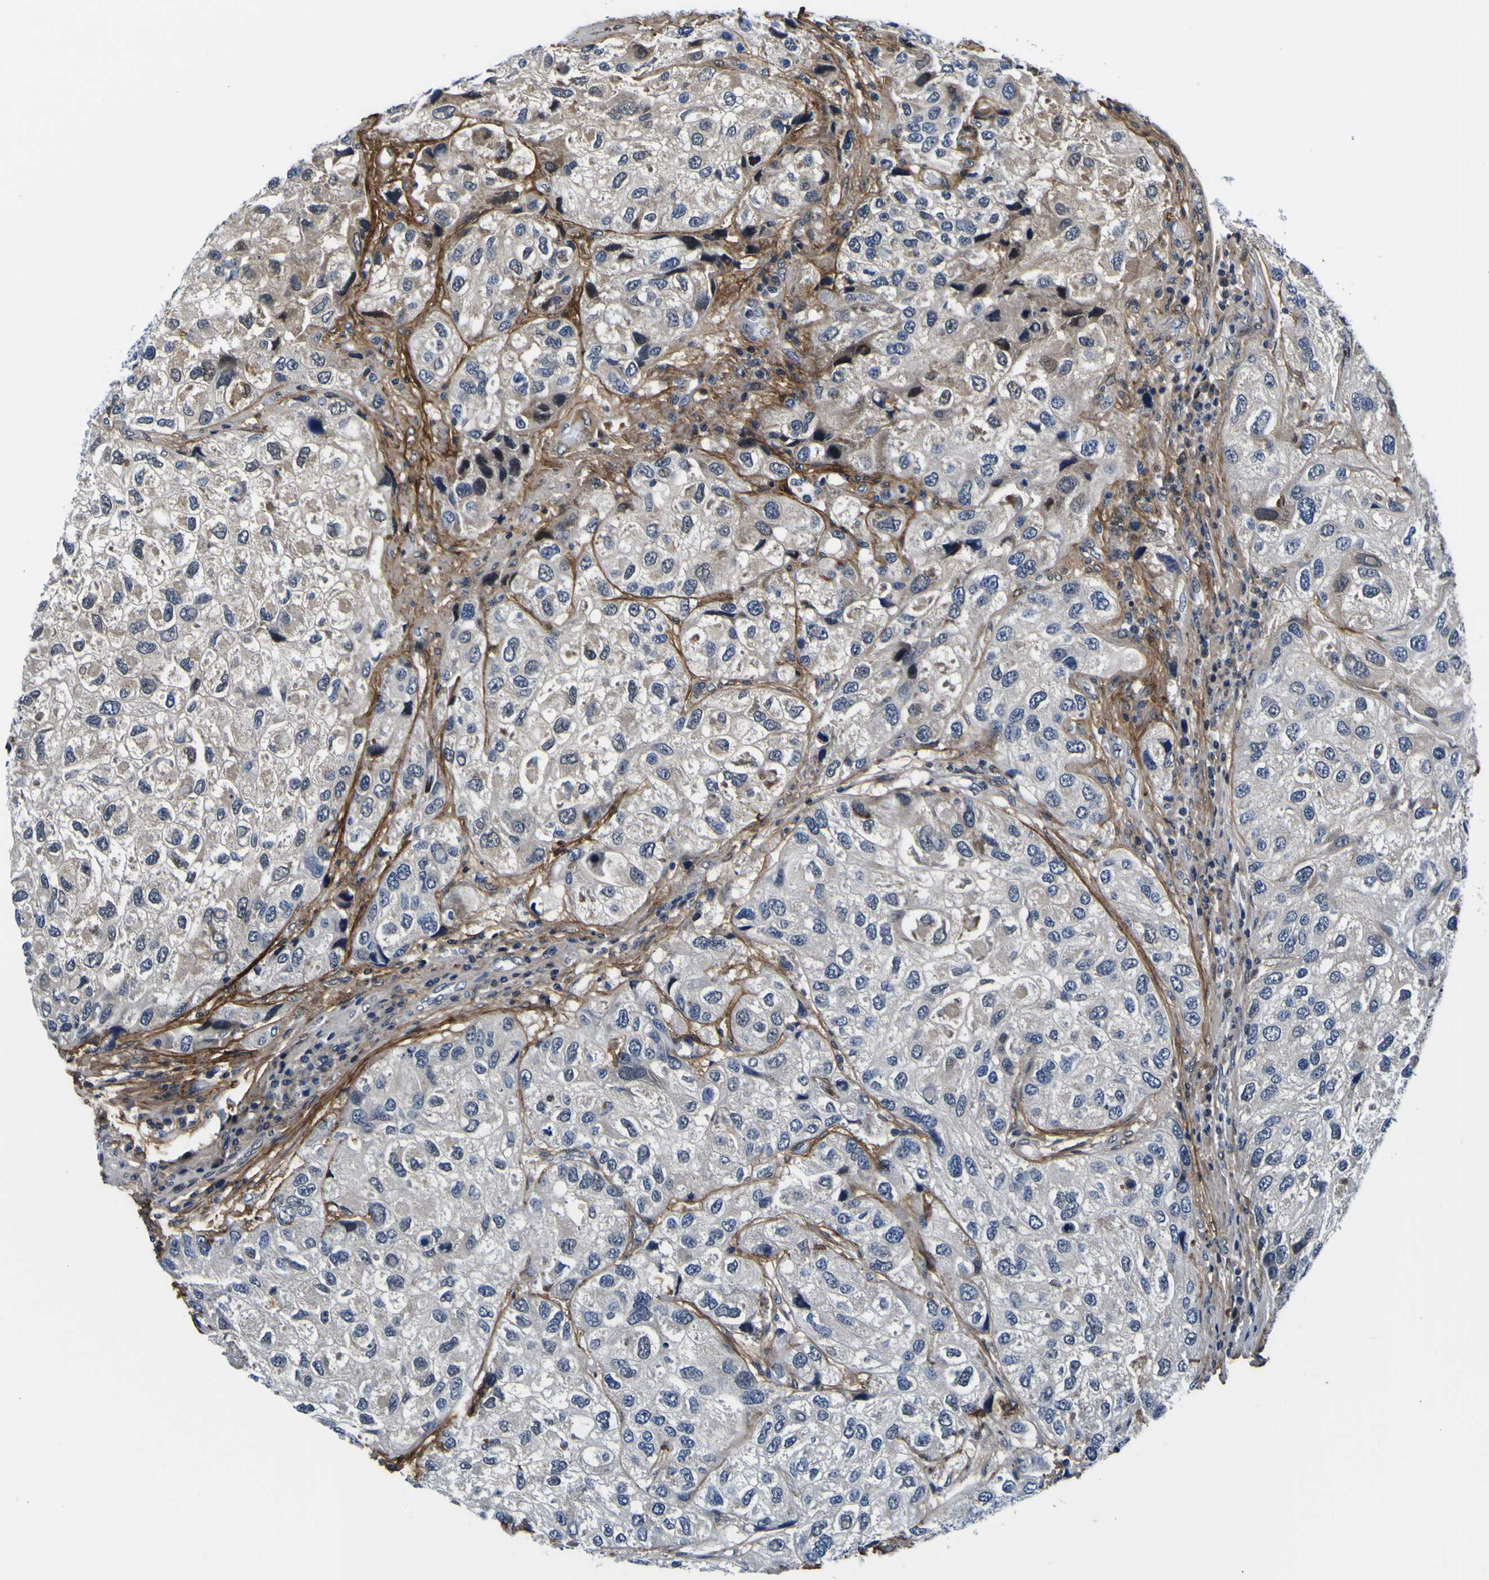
{"staining": {"intensity": "negative", "quantity": "none", "location": "none"}, "tissue": "urothelial cancer", "cell_type": "Tumor cells", "image_type": "cancer", "snomed": [{"axis": "morphology", "description": "Urothelial carcinoma, High grade"}, {"axis": "topography", "description": "Urinary bladder"}], "caption": "Immunohistochemistry photomicrograph of neoplastic tissue: human urothelial cancer stained with DAB (3,3'-diaminobenzidine) demonstrates no significant protein staining in tumor cells.", "gene": "POSTN", "patient": {"sex": "female", "age": 64}}